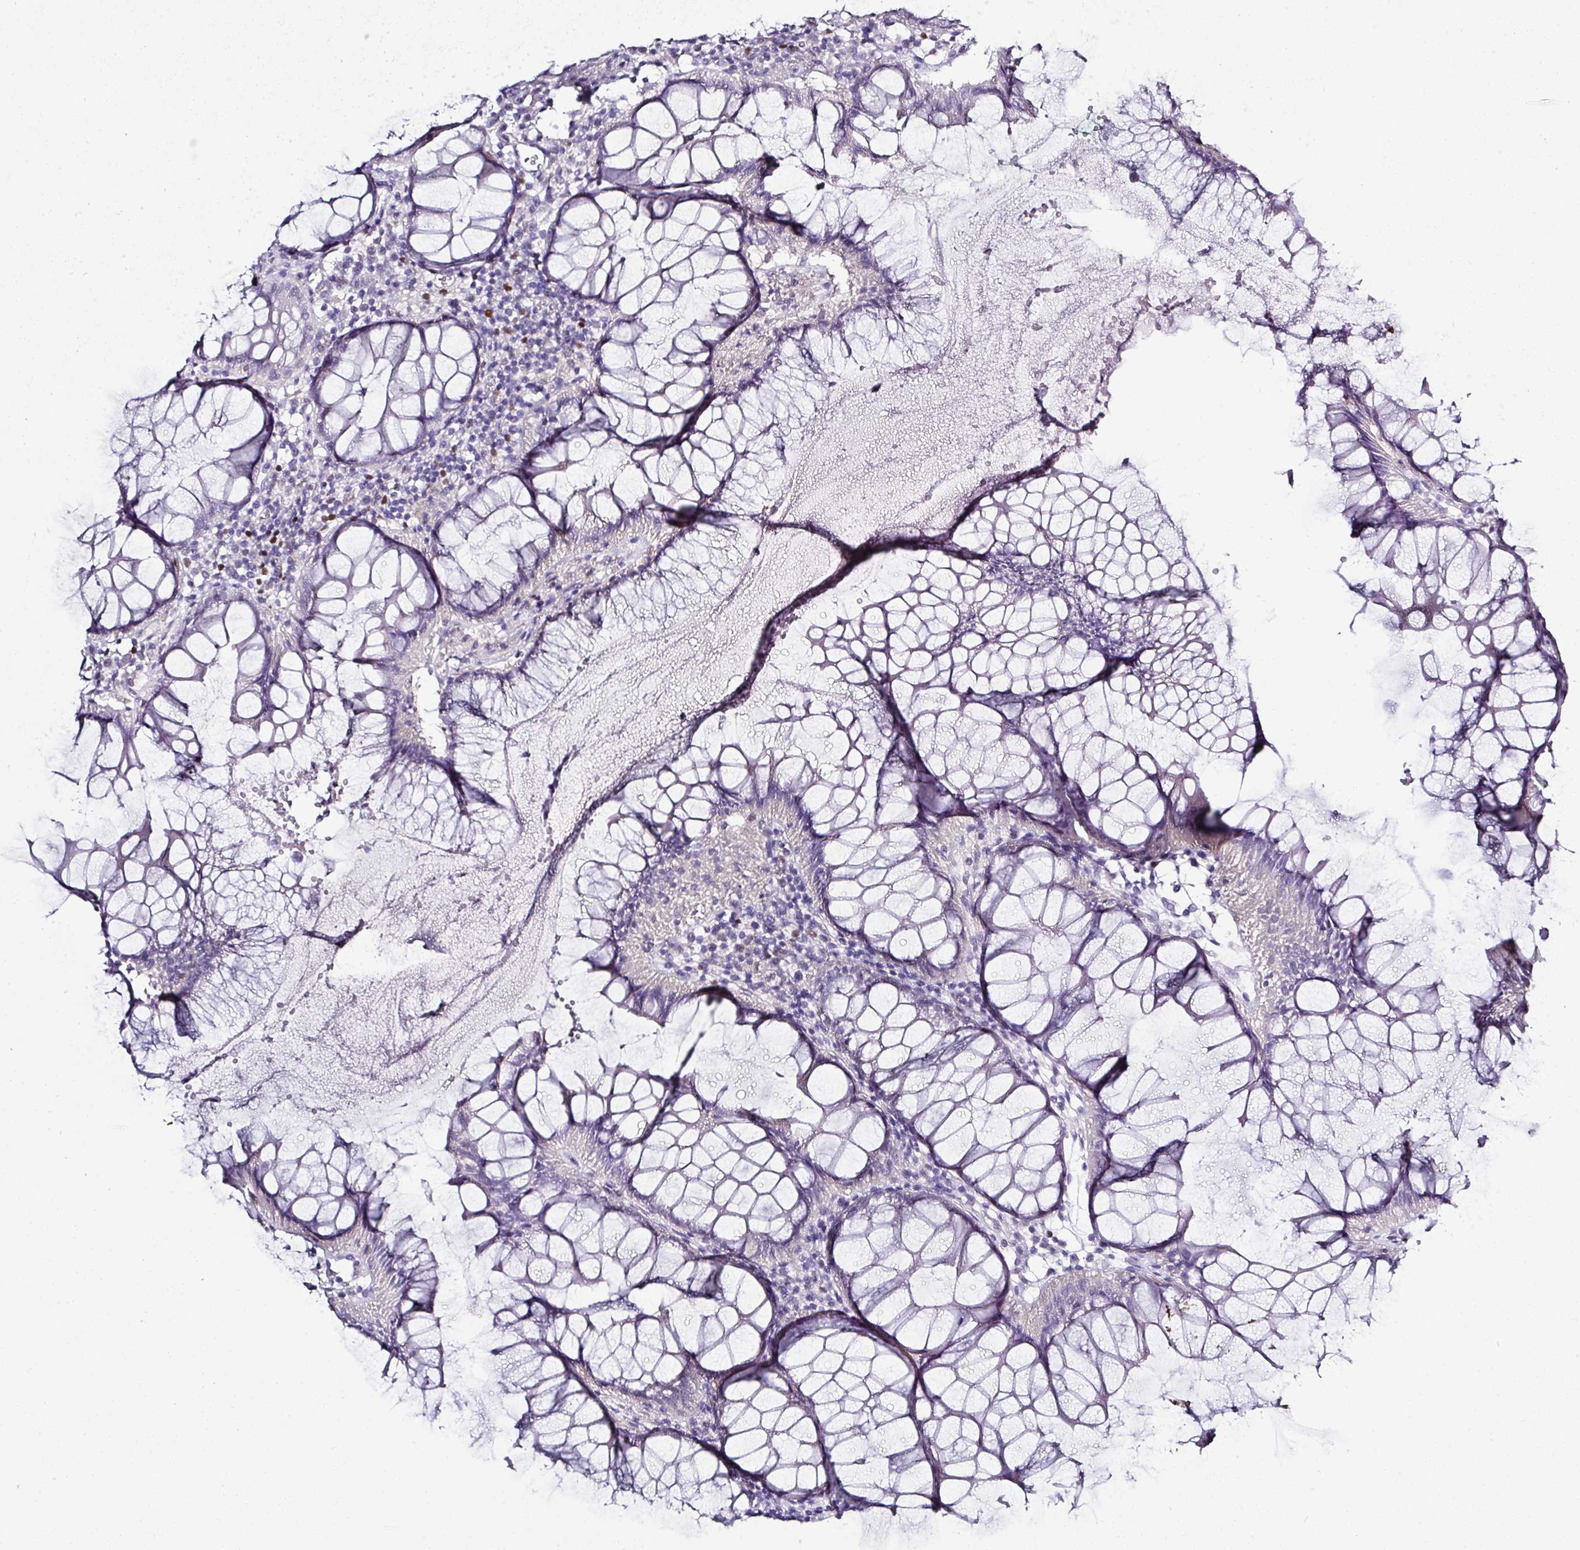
{"staining": {"intensity": "negative", "quantity": "none", "location": "none"}, "tissue": "colorectal cancer", "cell_type": "Tumor cells", "image_type": "cancer", "snomed": [{"axis": "morphology", "description": "Adenocarcinoma, NOS"}, {"axis": "topography", "description": "Rectum"}], "caption": "This is an IHC micrograph of human colorectal cancer (adenocarcinoma). There is no expression in tumor cells.", "gene": "BCL11A", "patient": {"sex": "male", "age": 69}}